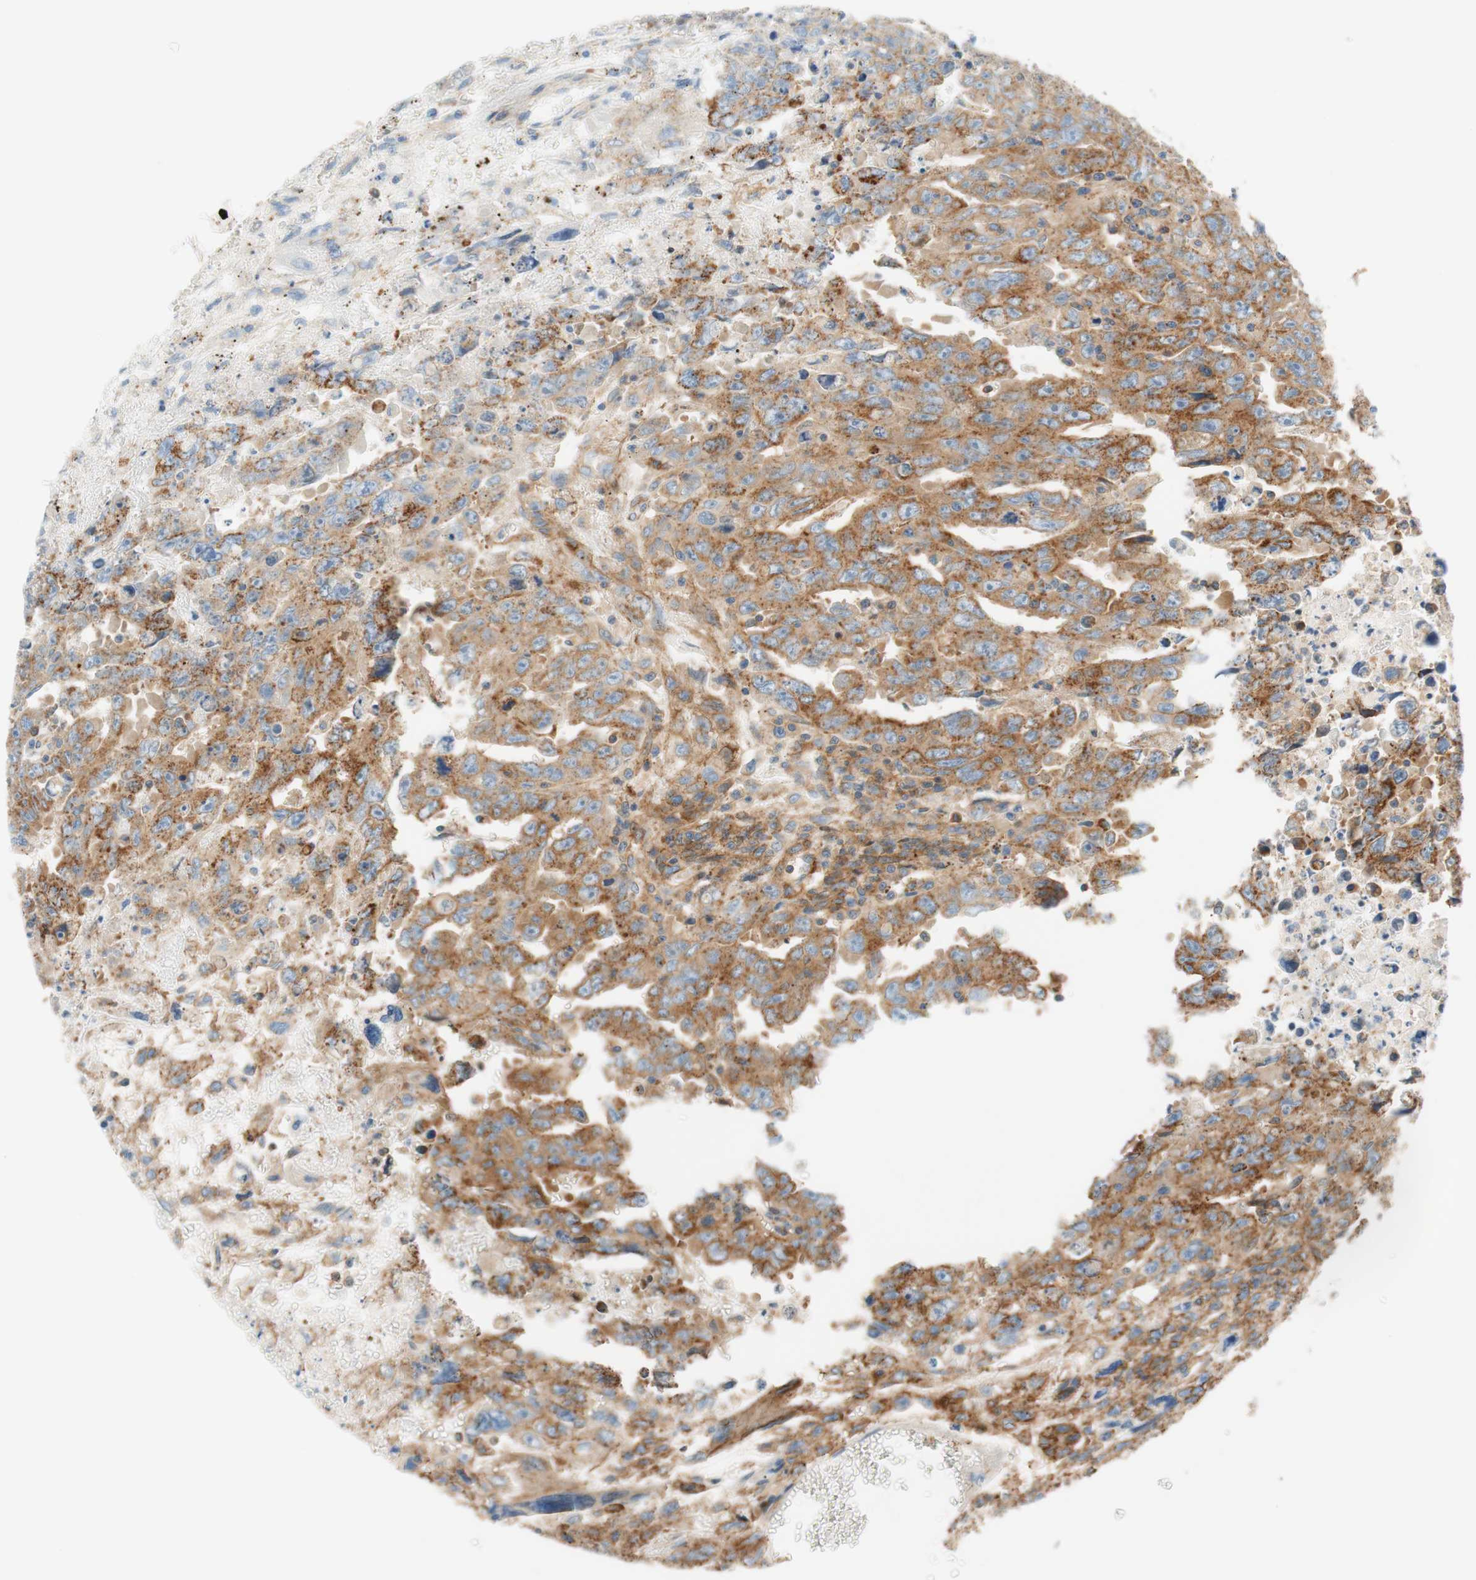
{"staining": {"intensity": "moderate", "quantity": ">75%", "location": "cytoplasmic/membranous"}, "tissue": "testis cancer", "cell_type": "Tumor cells", "image_type": "cancer", "snomed": [{"axis": "morphology", "description": "Carcinoma, Embryonal, NOS"}, {"axis": "topography", "description": "Testis"}], "caption": "Tumor cells demonstrate moderate cytoplasmic/membranous staining in approximately >75% of cells in testis cancer (embryonal carcinoma).", "gene": "VPS26A", "patient": {"sex": "male", "age": 28}}